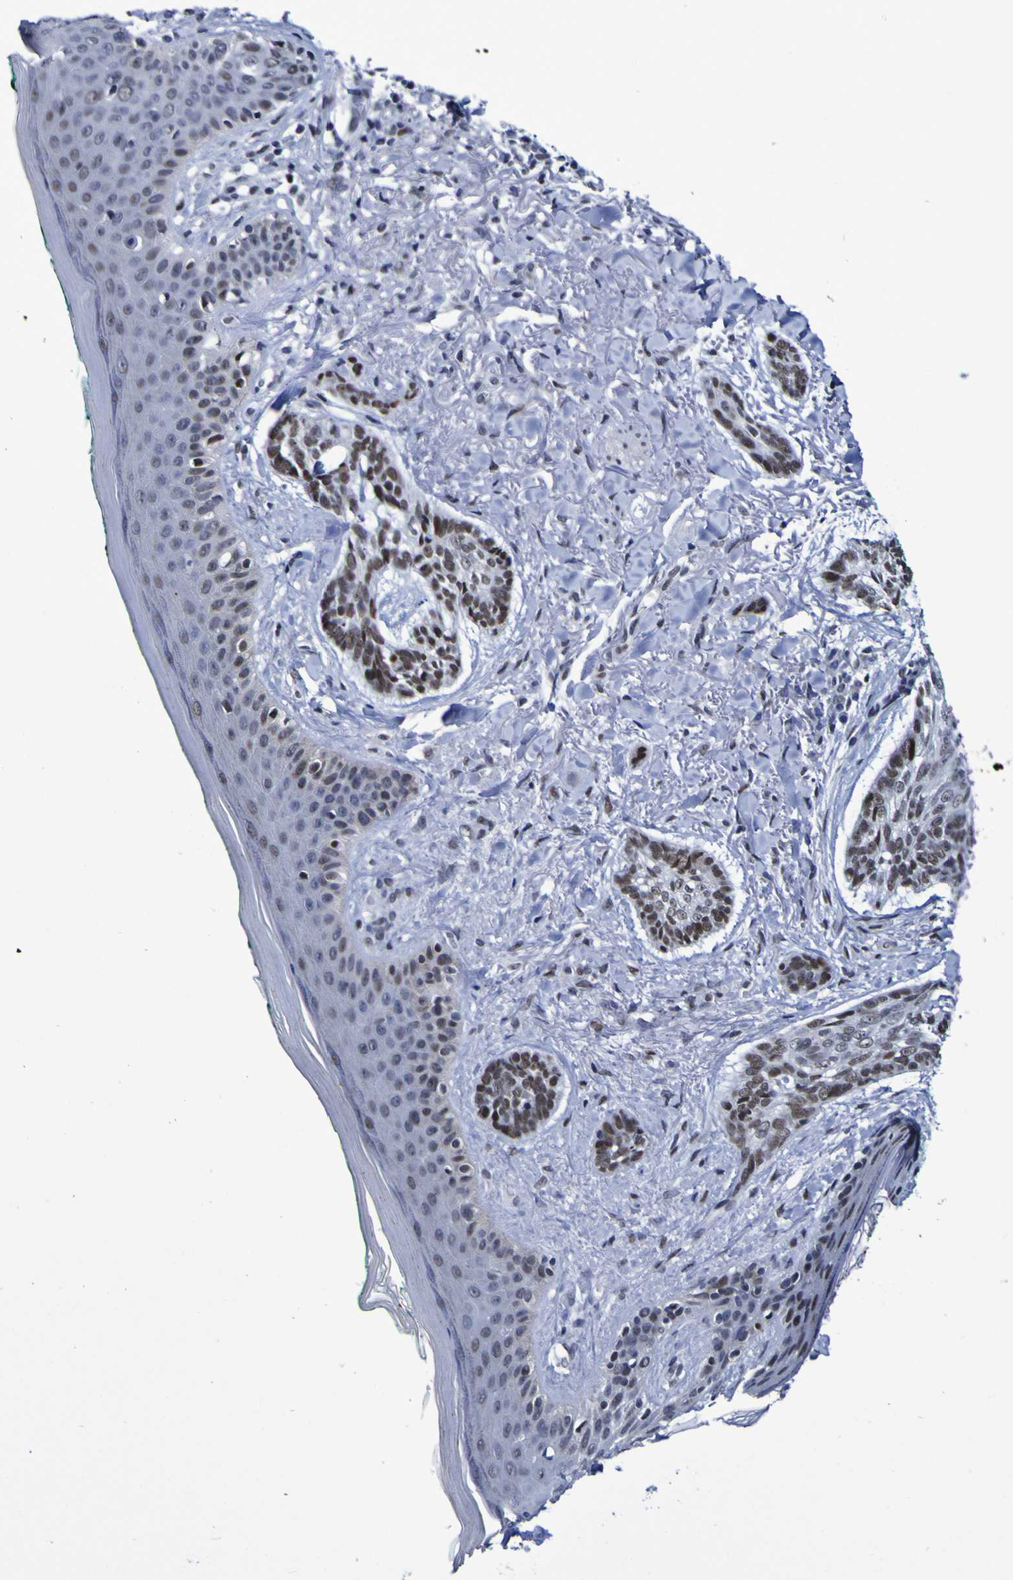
{"staining": {"intensity": "strong", "quantity": ">75%", "location": "nuclear"}, "tissue": "skin cancer", "cell_type": "Tumor cells", "image_type": "cancer", "snomed": [{"axis": "morphology", "description": "Basal cell carcinoma"}, {"axis": "topography", "description": "Skin"}], "caption": "IHC staining of skin cancer, which demonstrates high levels of strong nuclear positivity in approximately >75% of tumor cells indicating strong nuclear protein positivity. The staining was performed using DAB (3,3'-diaminobenzidine) (brown) for protein detection and nuclei were counterstained in hematoxylin (blue).", "gene": "MBD3", "patient": {"sex": "male", "age": 43}}